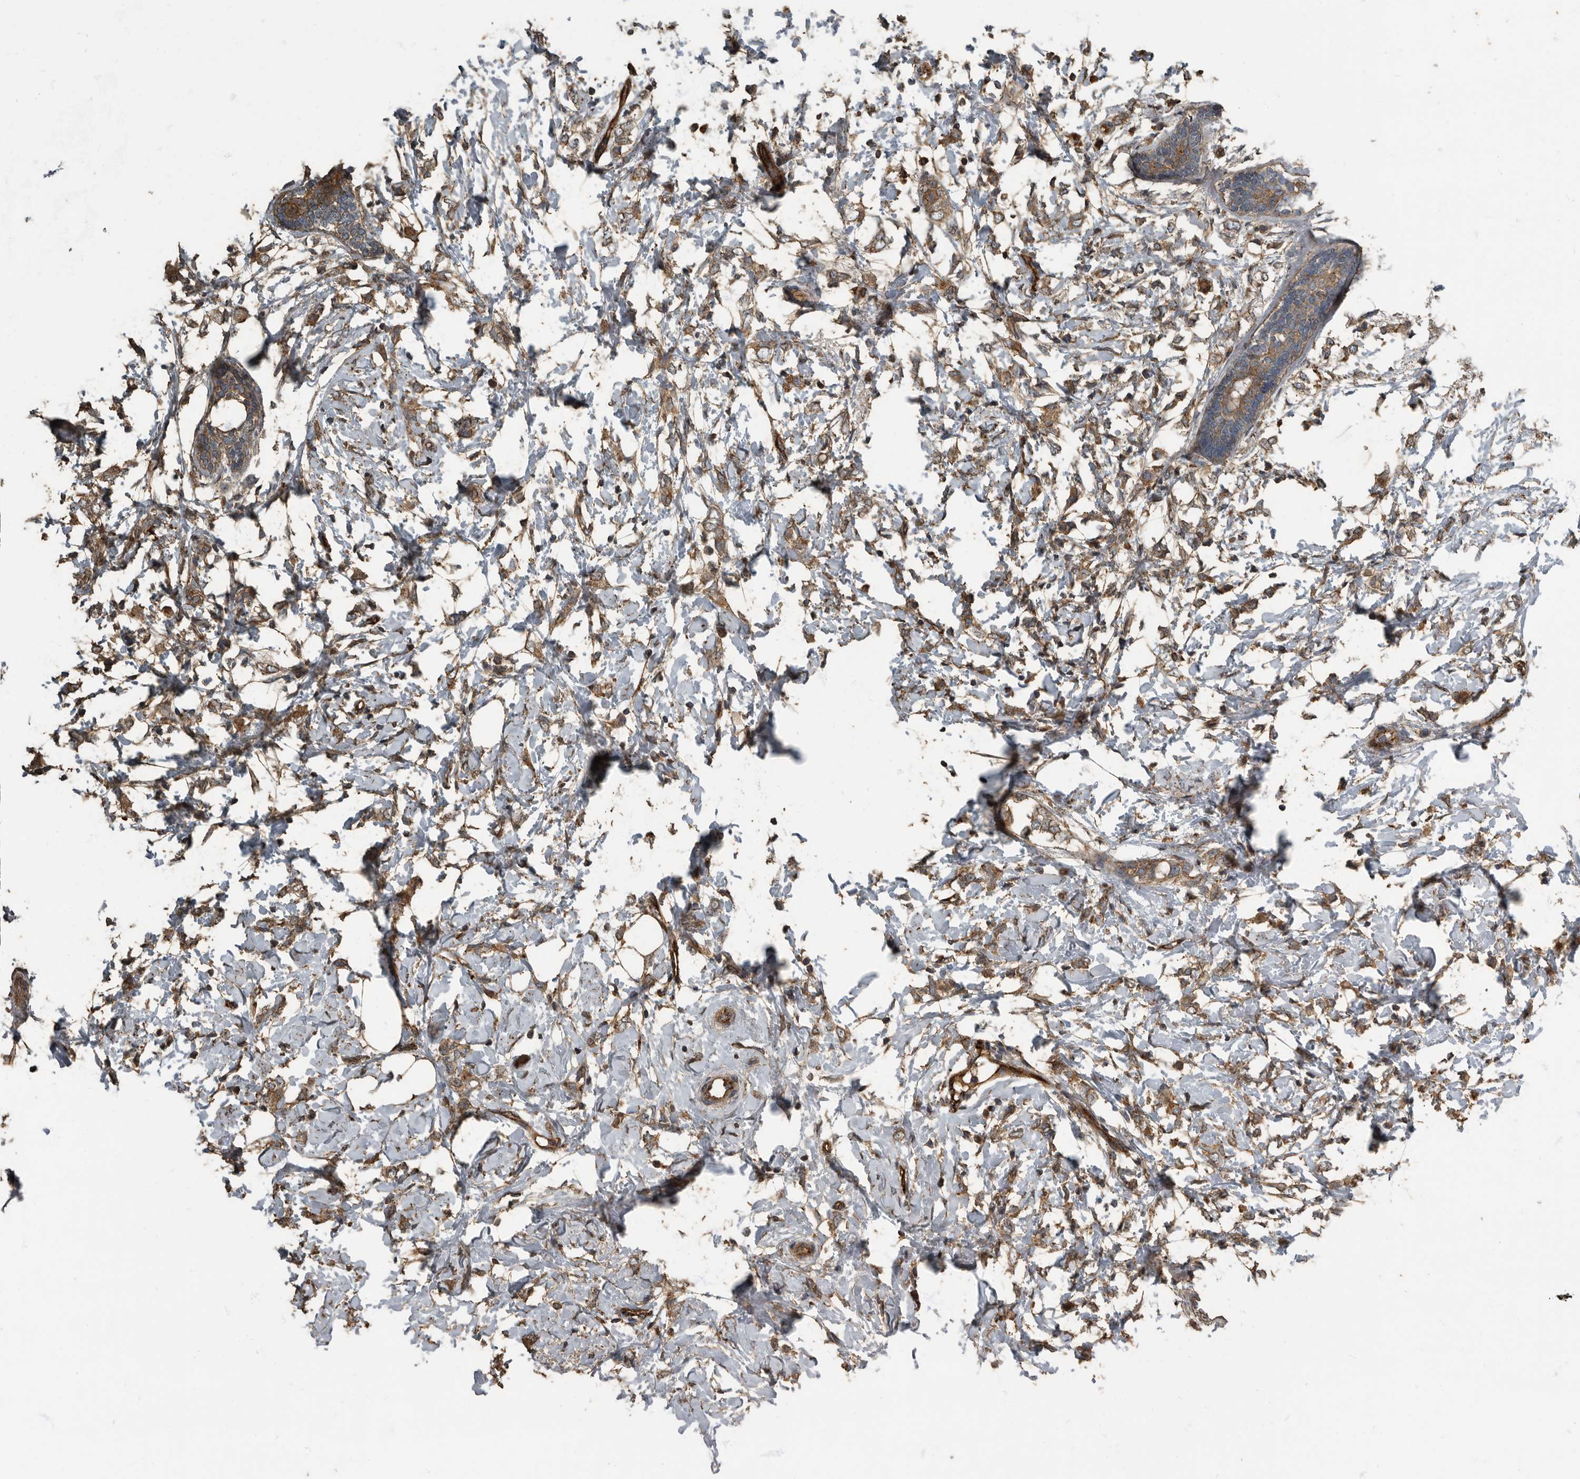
{"staining": {"intensity": "moderate", "quantity": ">75%", "location": "cytoplasmic/membranous"}, "tissue": "breast cancer", "cell_type": "Tumor cells", "image_type": "cancer", "snomed": [{"axis": "morphology", "description": "Normal tissue, NOS"}, {"axis": "morphology", "description": "Lobular carcinoma"}, {"axis": "topography", "description": "Breast"}], "caption": "Moderate cytoplasmic/membranous expression for a protein is appreciated in approximately >75% of tumor cells of breast cancer using IHC.", "gene": "IL15RA", "patient": {"sex": "female", "age": 47}}